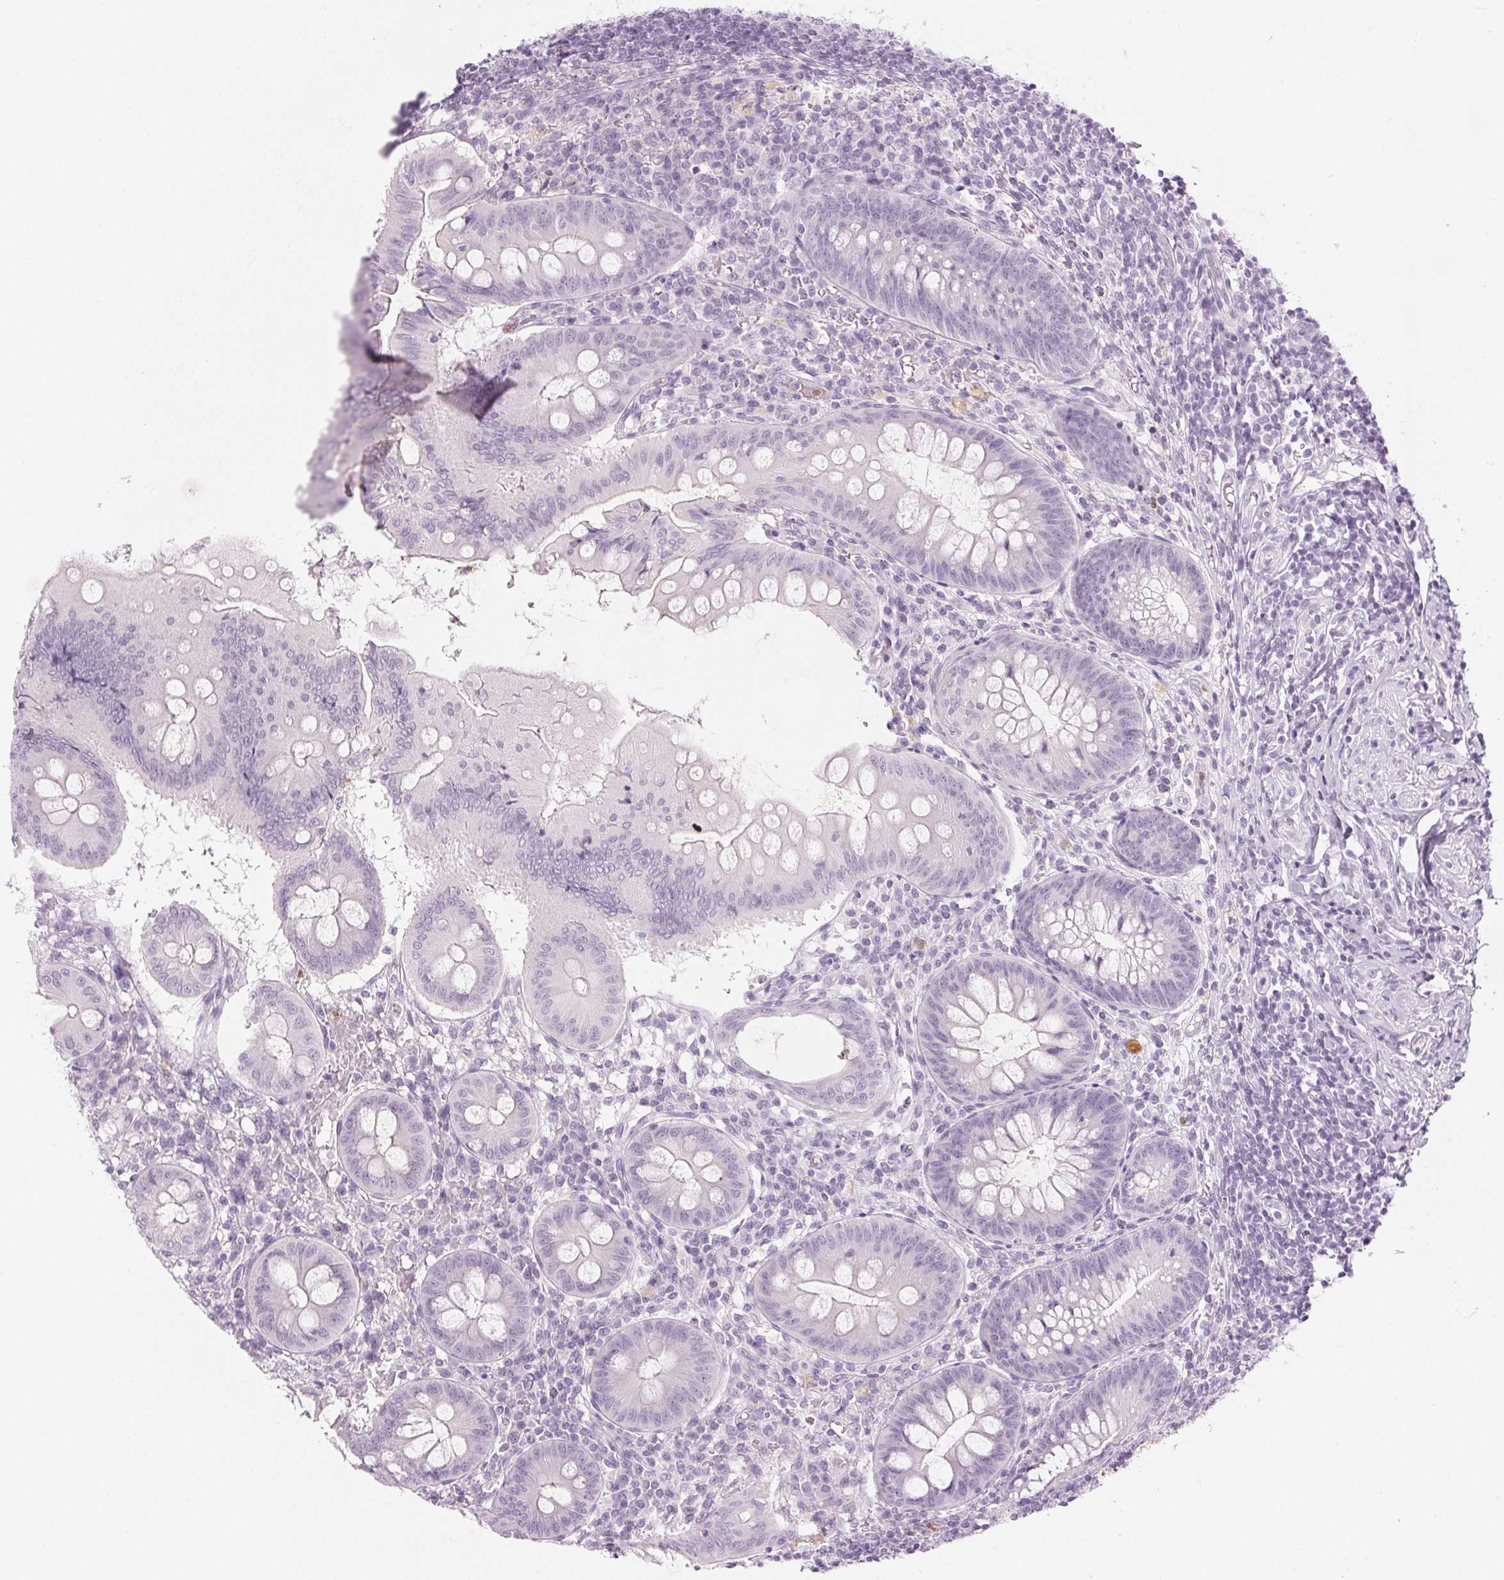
{"staining": {"intensity": "negative", "quantity": "none", "location": "none"}, "tissue": "appendix", "cell_type": "Glandular cells", "image_type": "normal", "snomed": [{"axis": "morphology", "description": "Normal tissue, NOS"}, {"axis": "morphology", "description": "Inflammation, NOS"}, {"axis": "topography", "description": "Appendix"}], "caption": "DAB immunohistochemical staining of unremarkable appendix shows no significant expression in glandular cells. (Stains: DAB (3,3'-diaminobenzidine) immunohistochemistry (IHC) with hematoxylin counter stain, Microscopy: brightfield microscopy at high magnification).", "gene": "MPO", "patient": {"sex": "male", "age": 16}}